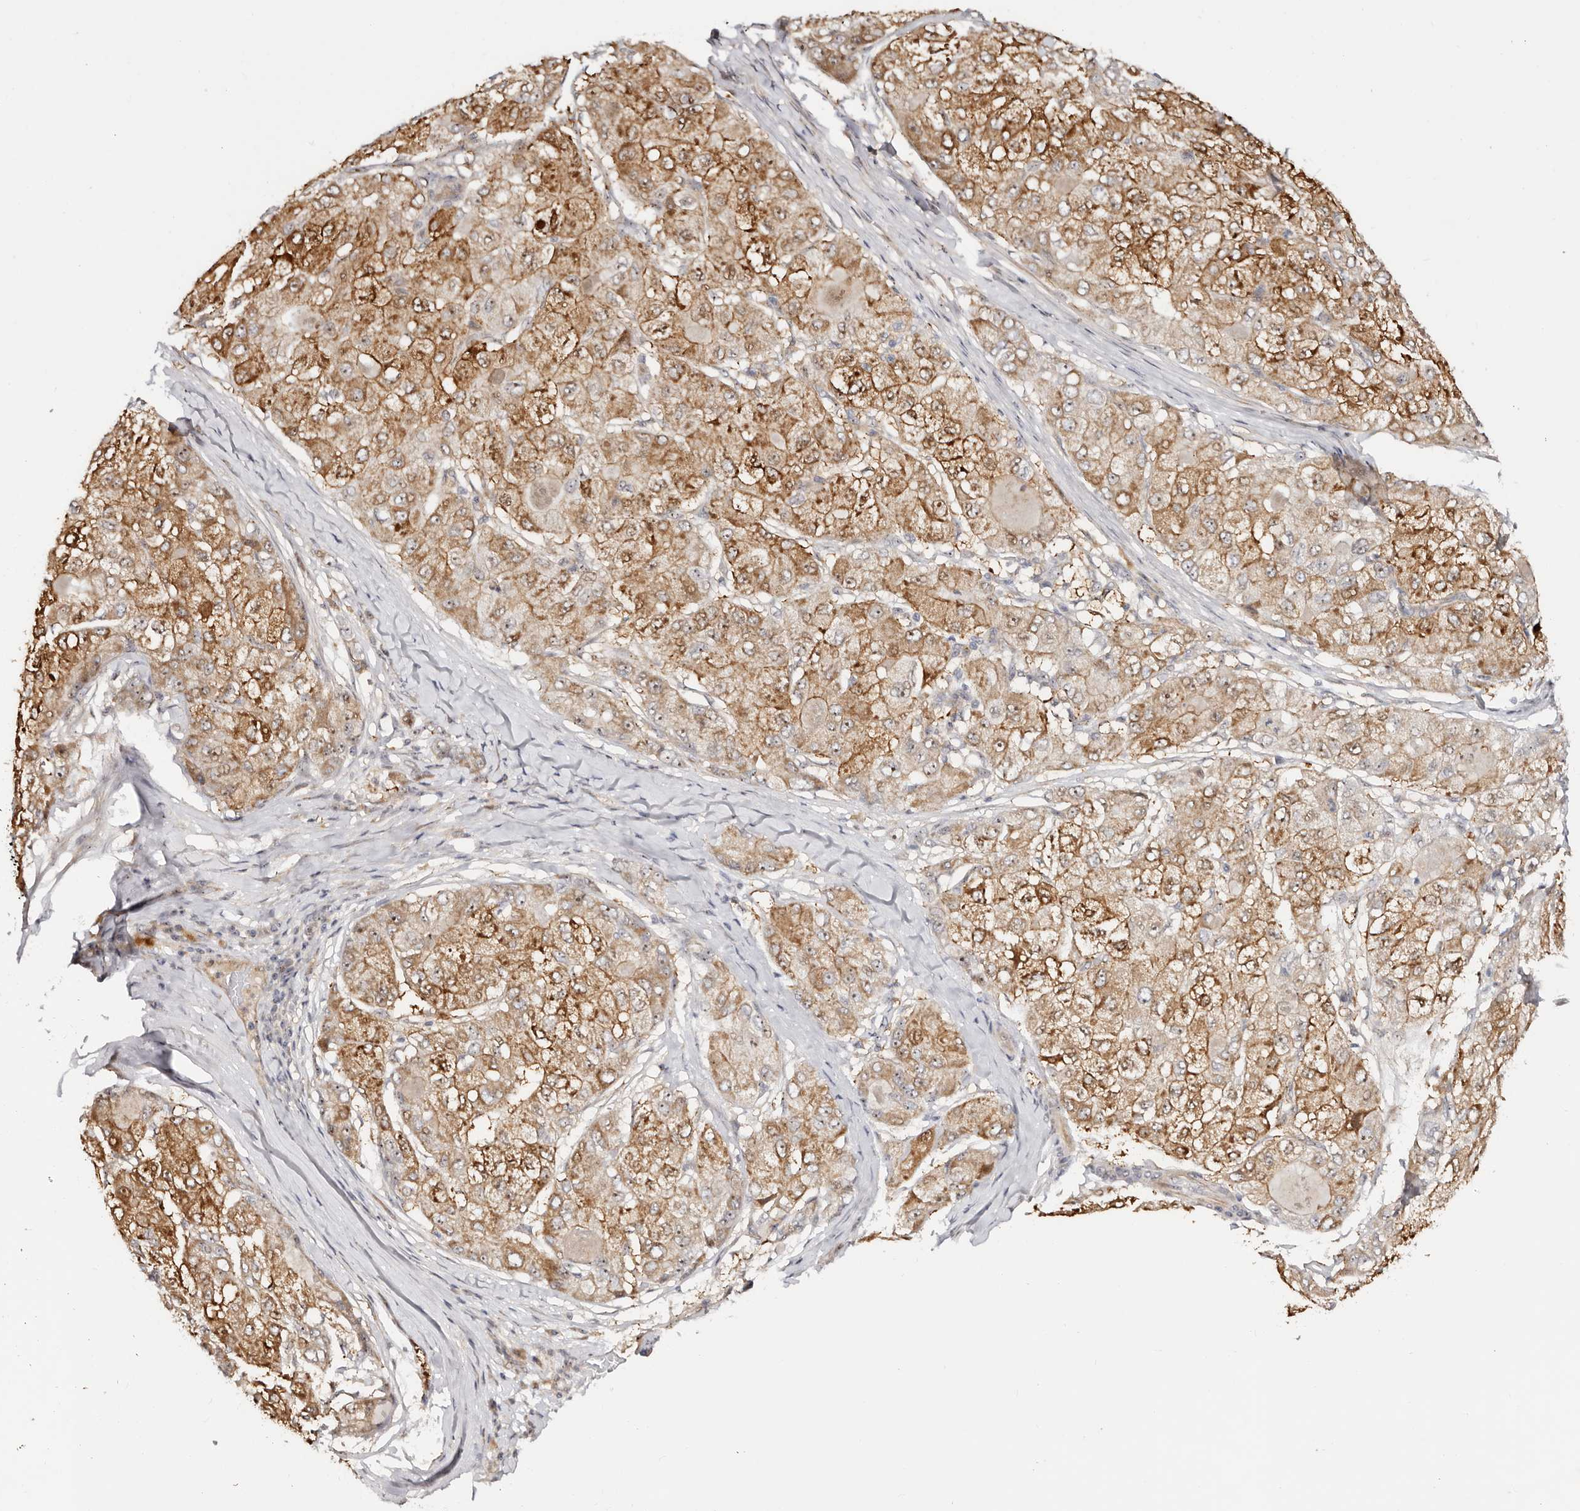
{"staining": {"intensity": "moderate", "quantity": ">75%", "location": "cytoplasmic/membranous,nuclear"}, "tissue": "liver cancer", "cell_type": "Tumor cells", "image_type": "cancer", "snomed": [{"axis": "morphology", "description": "Carcinoma, Hepatocellular, NOS"}, {"axis": "topography", "description": "Liver"}], "caption": "The image reveals immunohistochemical staining of liver cancer. There is moderate cytoplasmic/membranous and nuclear positivity is appreciated in about >75% of tumor cells.", "gene": "ODF2L", "patient": {"sex": "male", "age": 80}}